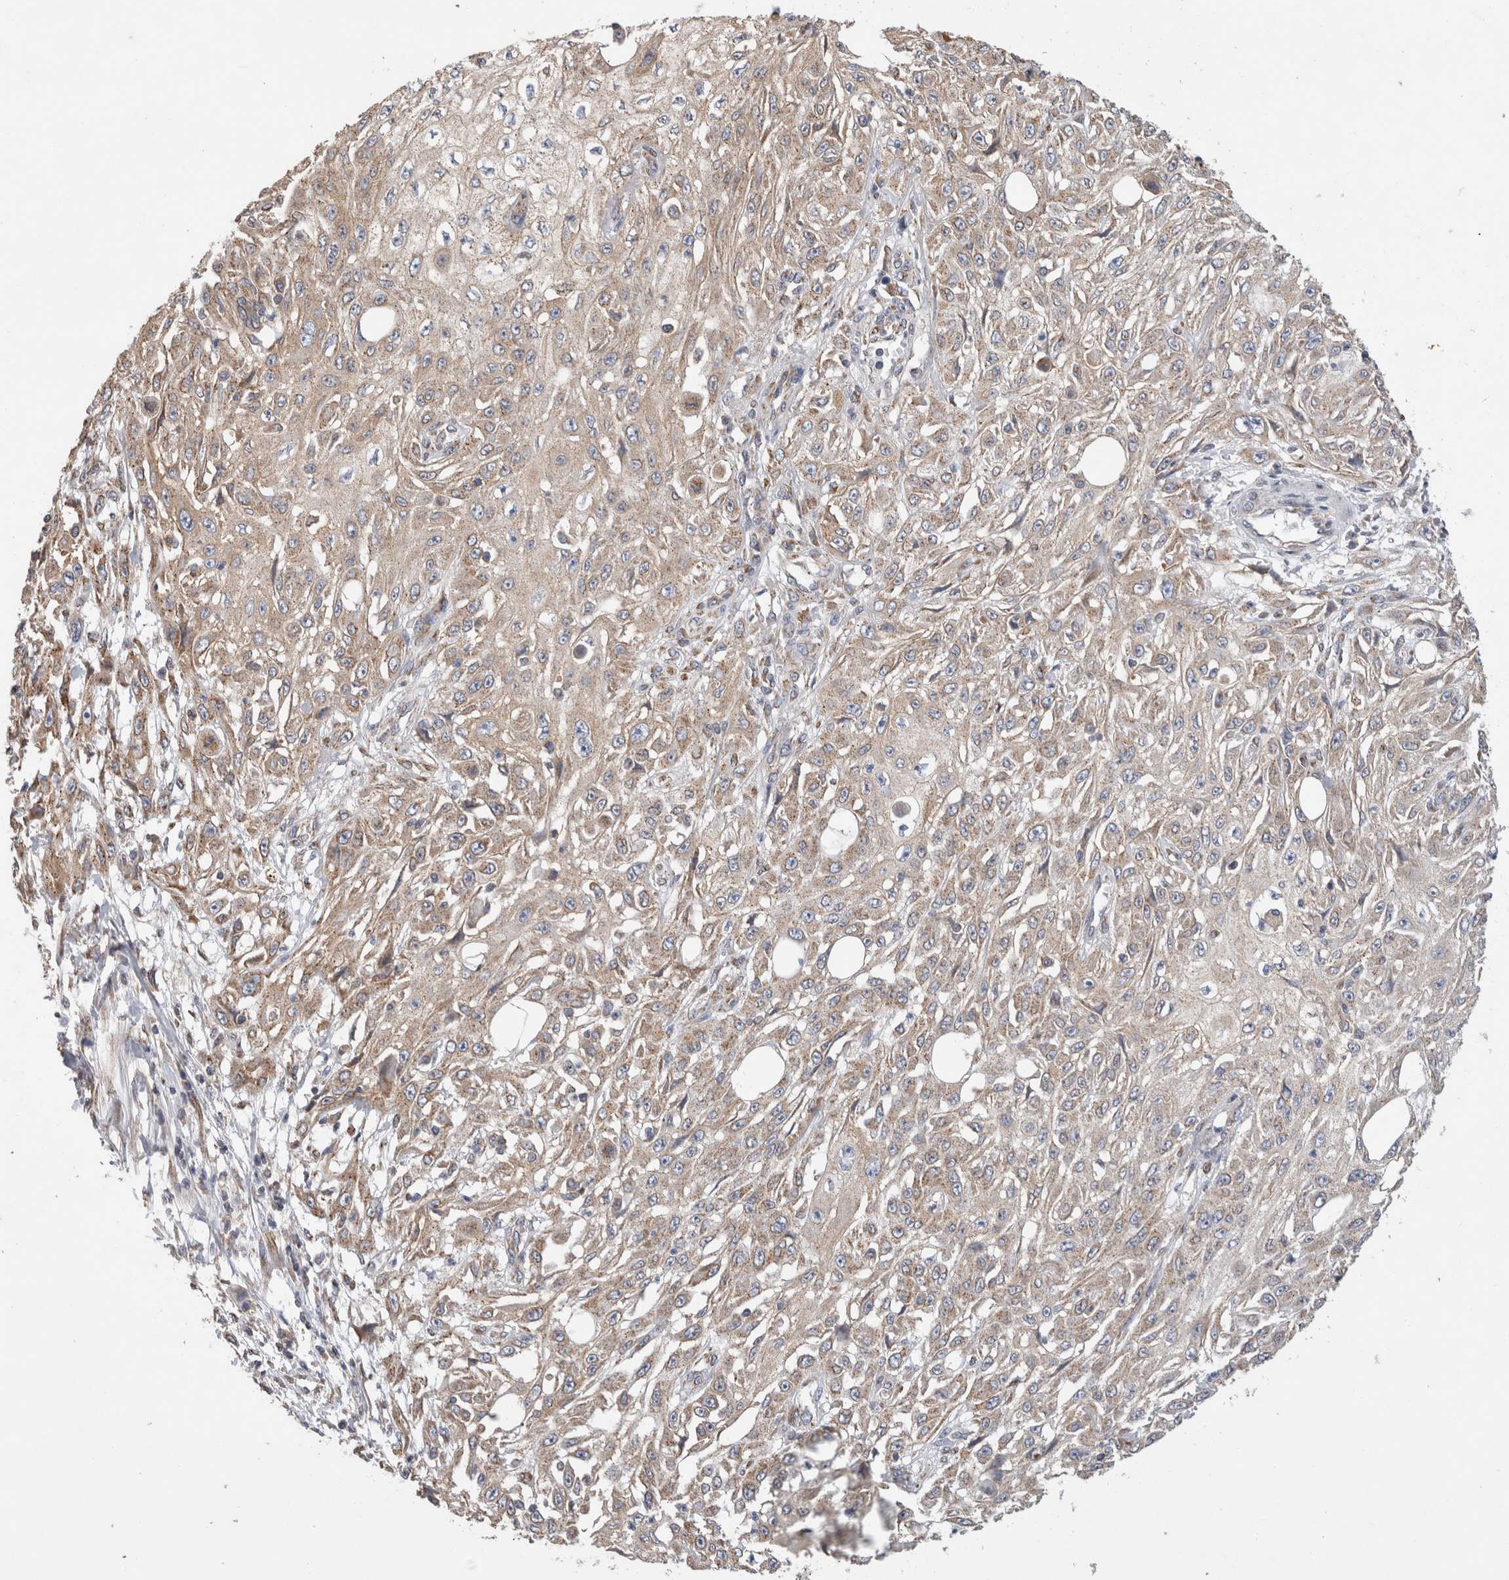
{"staining": {"intensity": "weak", "quantity": ">75%", "location": "cytoplasmic/membranous"}, "tissue": "skin cancer", "cell_type": "Tumor cells", "image_type": "cancer", "snomed": [{"axis": "morphology", "description": "Squamous cell carcinoma, NOS"}, {"axis": "morphology", "description": "Squamous cell carcinoma, metastatic, NOS"}, {"axis": "topography", "description": "Skin"}, {"axis": "topography", "description": "Lymph node"}], "caption": "Approximately >75% of tumor cells in skin cancer (metastatic squamous cell carcinoma) demonstrate weak cytoplasmic/membranous protein expression as visualized by brown immunohistochemical staining.", "gene": "IARS2", "patient": {"sex": "male", "age": 75}}